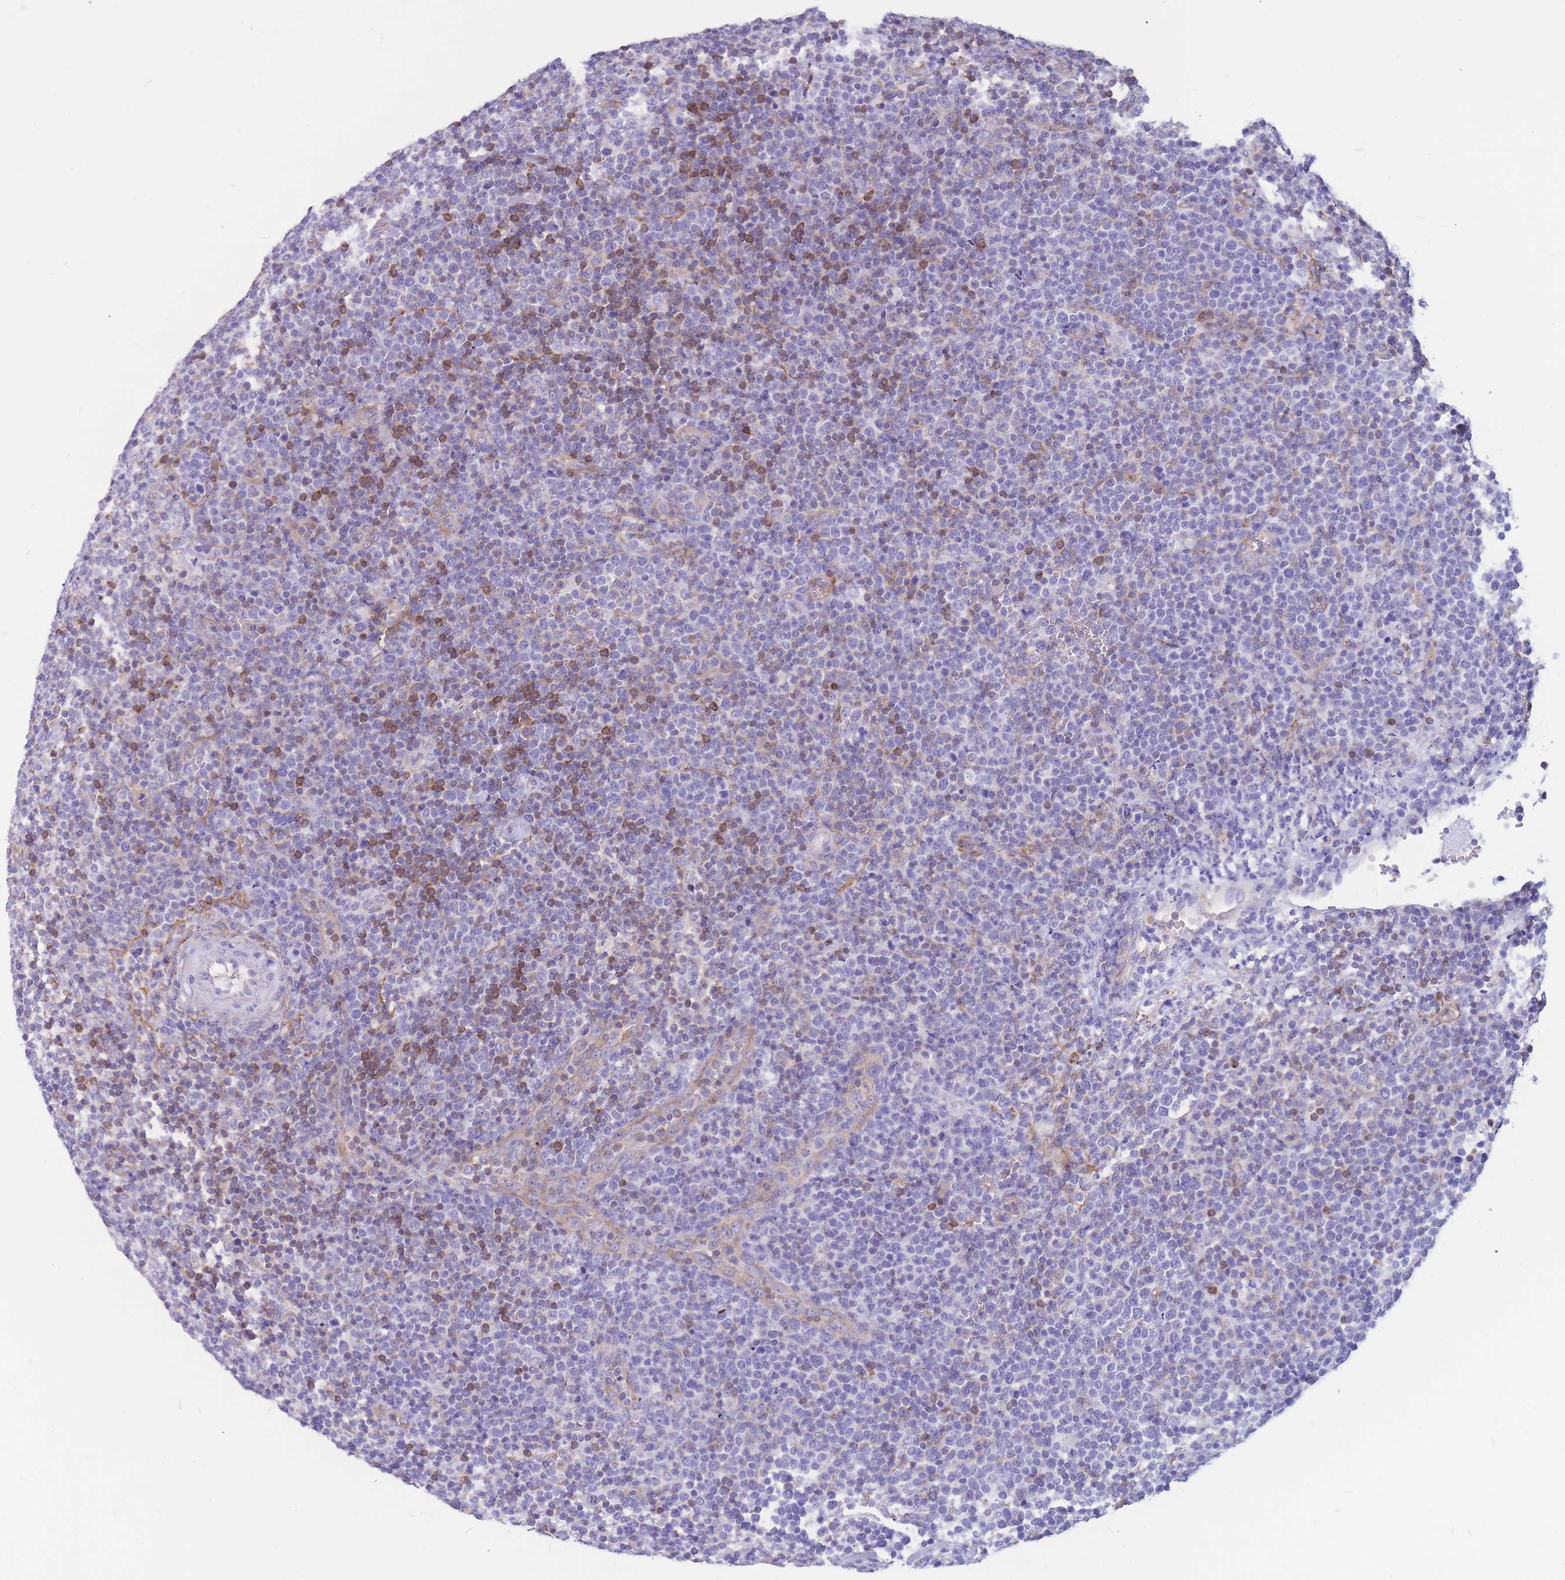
{"staining": {"intensity": "negative", "quantity": "none", "location": "none"}, "tissue": "lymphoma", "cell_type": "Tumor cells", "image_type": "cancer", "snomed": [{"axis": "morphology", "description": "Malignant lymphoma, non-Hodgkin's type, High grade"}, {"axis": "topography", "description": "Lymph node"}], "caption": "Immunohistochemical staining of lymphoma displays no significant staining in tumor cells. (DAB IHC, high magnification).", "gene": "ADD2", "patient": {"sex": "male", "age": 61}}